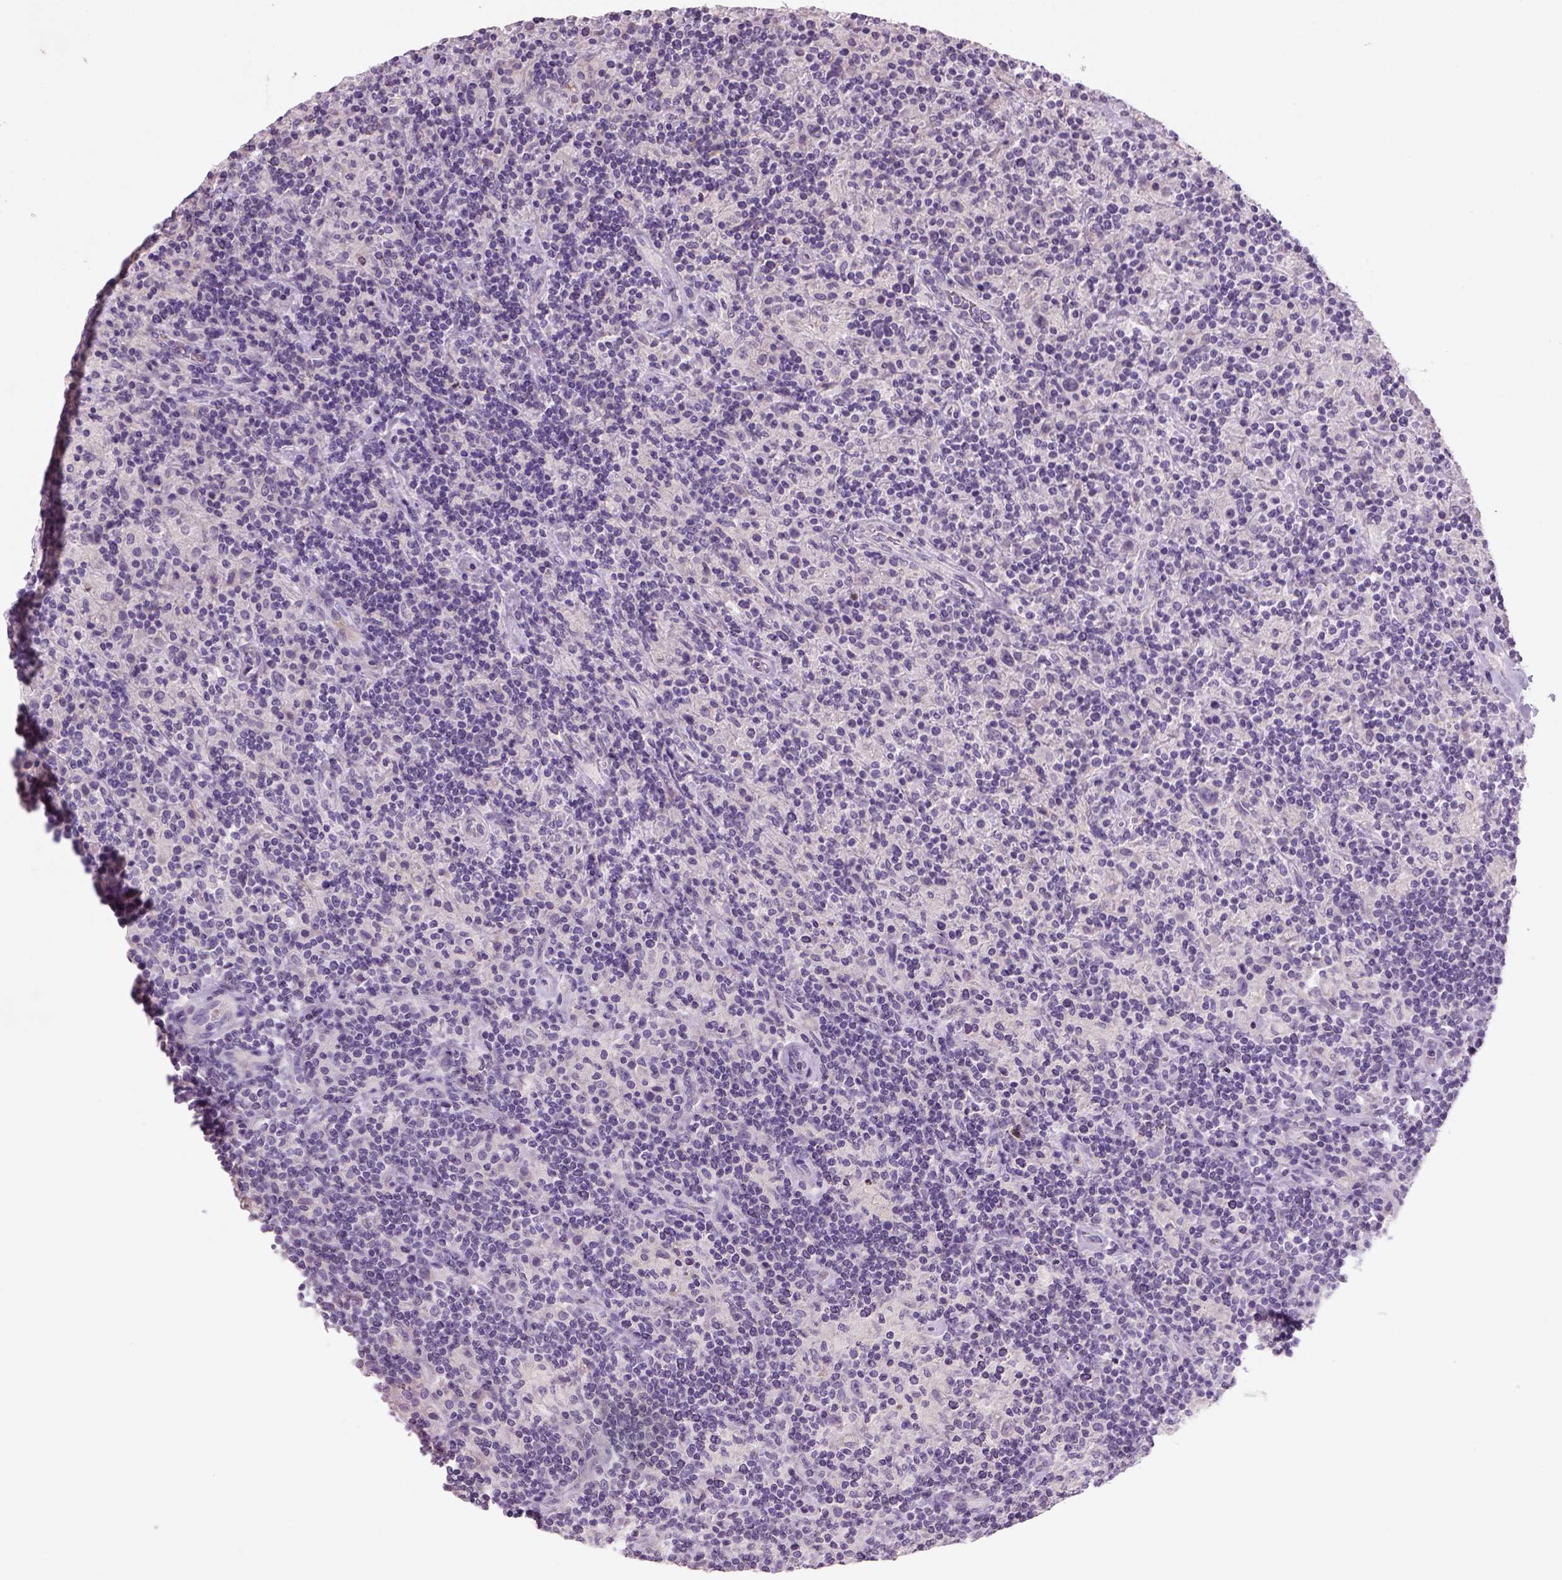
{"staining": {"intensity": "negative", "quantity": "none", "location": "none"}, "tissue": "lymphoma", "cell_type": "Tumor cells", "image_type": "cancer", "snomed": [{"axis": "morphology", "description": "Hodgkin's disease, NOS"}, {"axis": "topography", "description": "Lymph node"}], "caption": "High magnification brightfield microscopy of lymphoma stained with DAB (brown) and counterstained with hematoxylin (blue): tumor cells show no significant expression.", "gene": "NUDT6", "patient": {"sex": "male", "age": 70}}